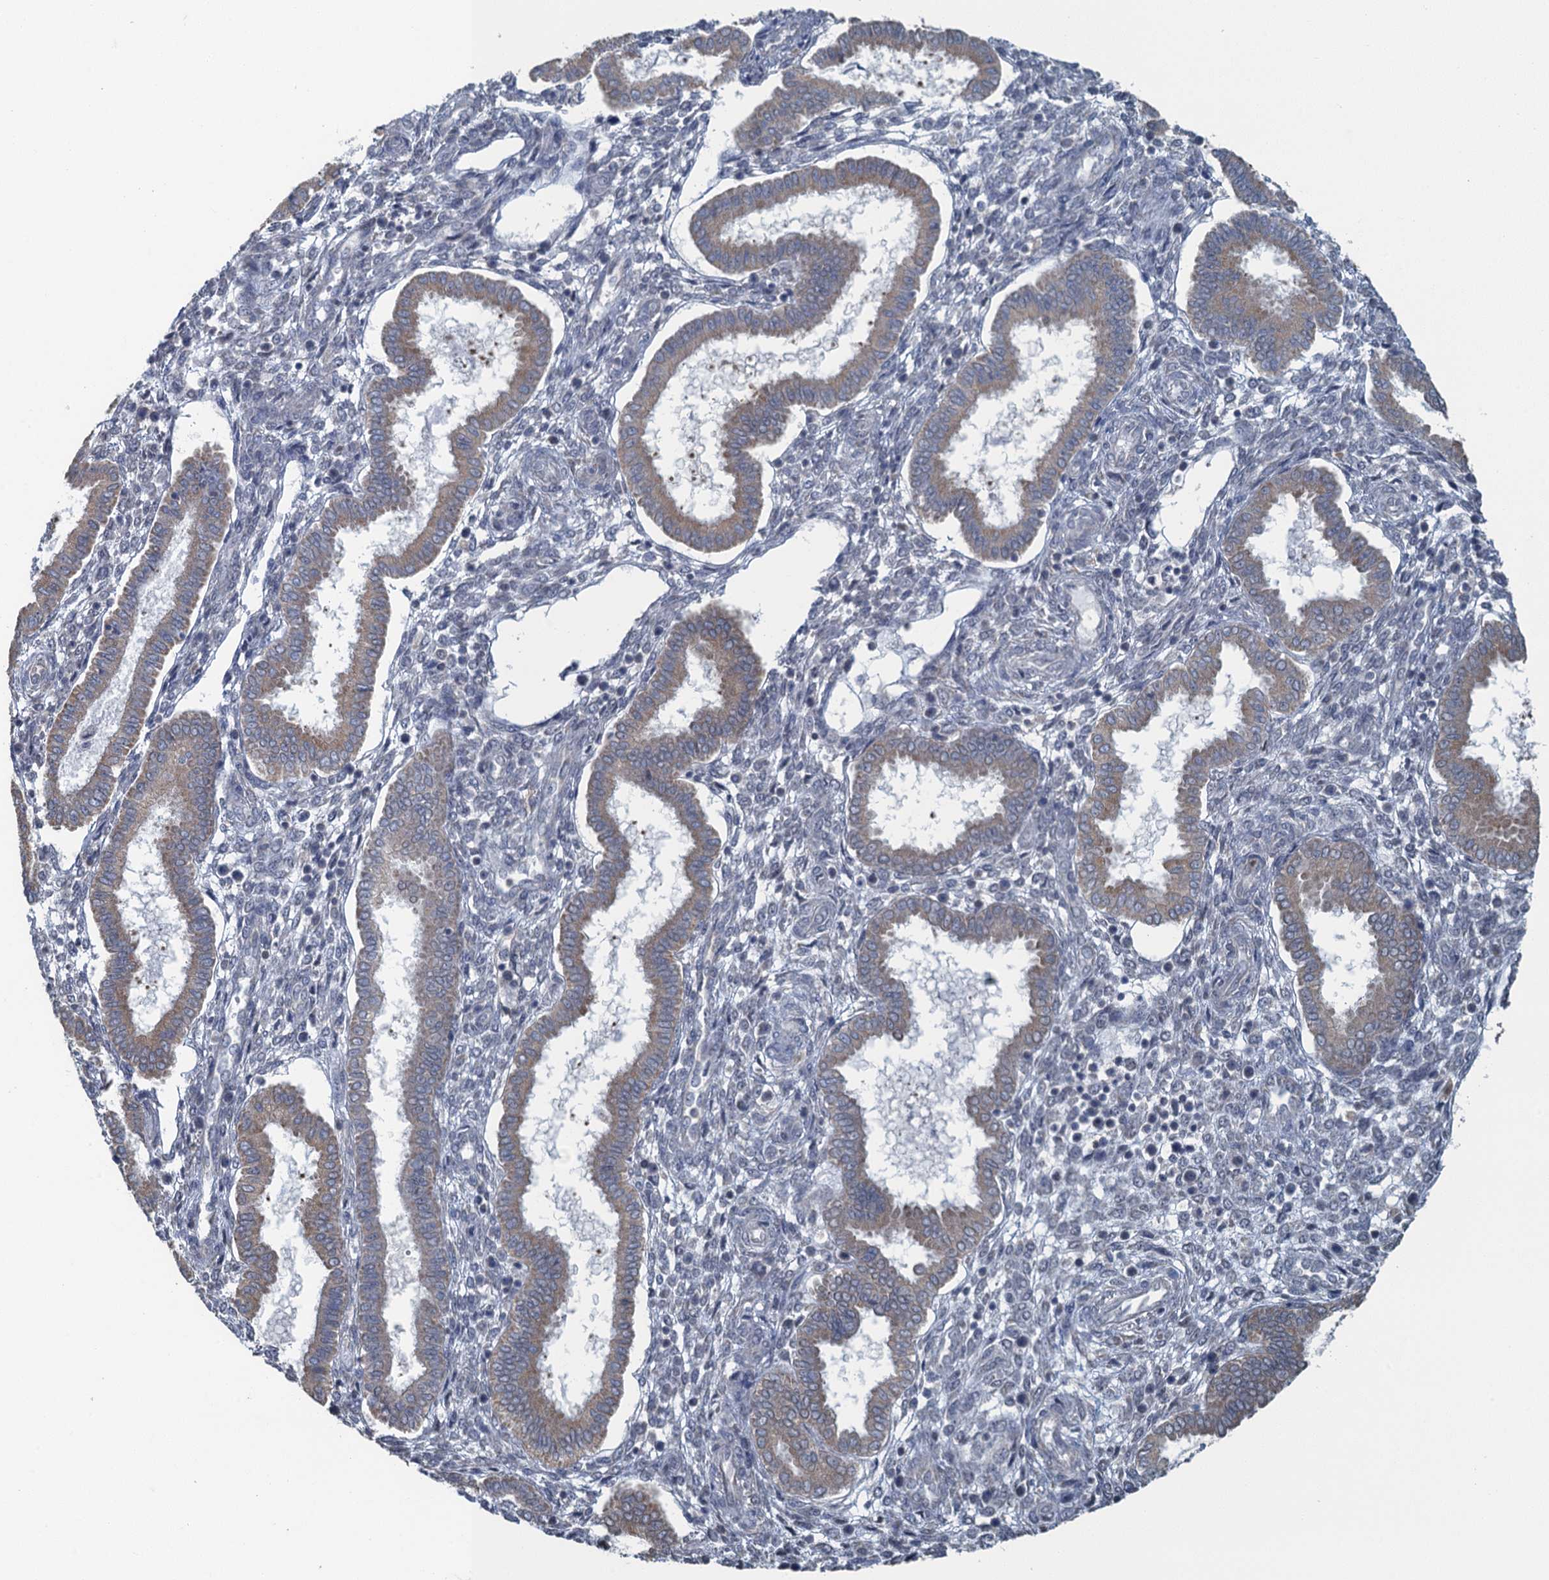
{"staining": {"intensity": "negative", "quantity": "none", "location": "none"}, "tissue": "endometrium", "cell_type": "Cells in endometrial stroma", "image_type": "normal", "snomed": [{"axis": "morphology", "description": "Normal tissue, NOS"}, {"axis": "topography", "description": "Endometrium"}], "caption": "This is a micrograph of IHC staining of unremarkable endometrium, which shows no positivity in cells in endometrial stroma.", "gene": "TEX35", "patient": {"sex": "female", "age": 24}}